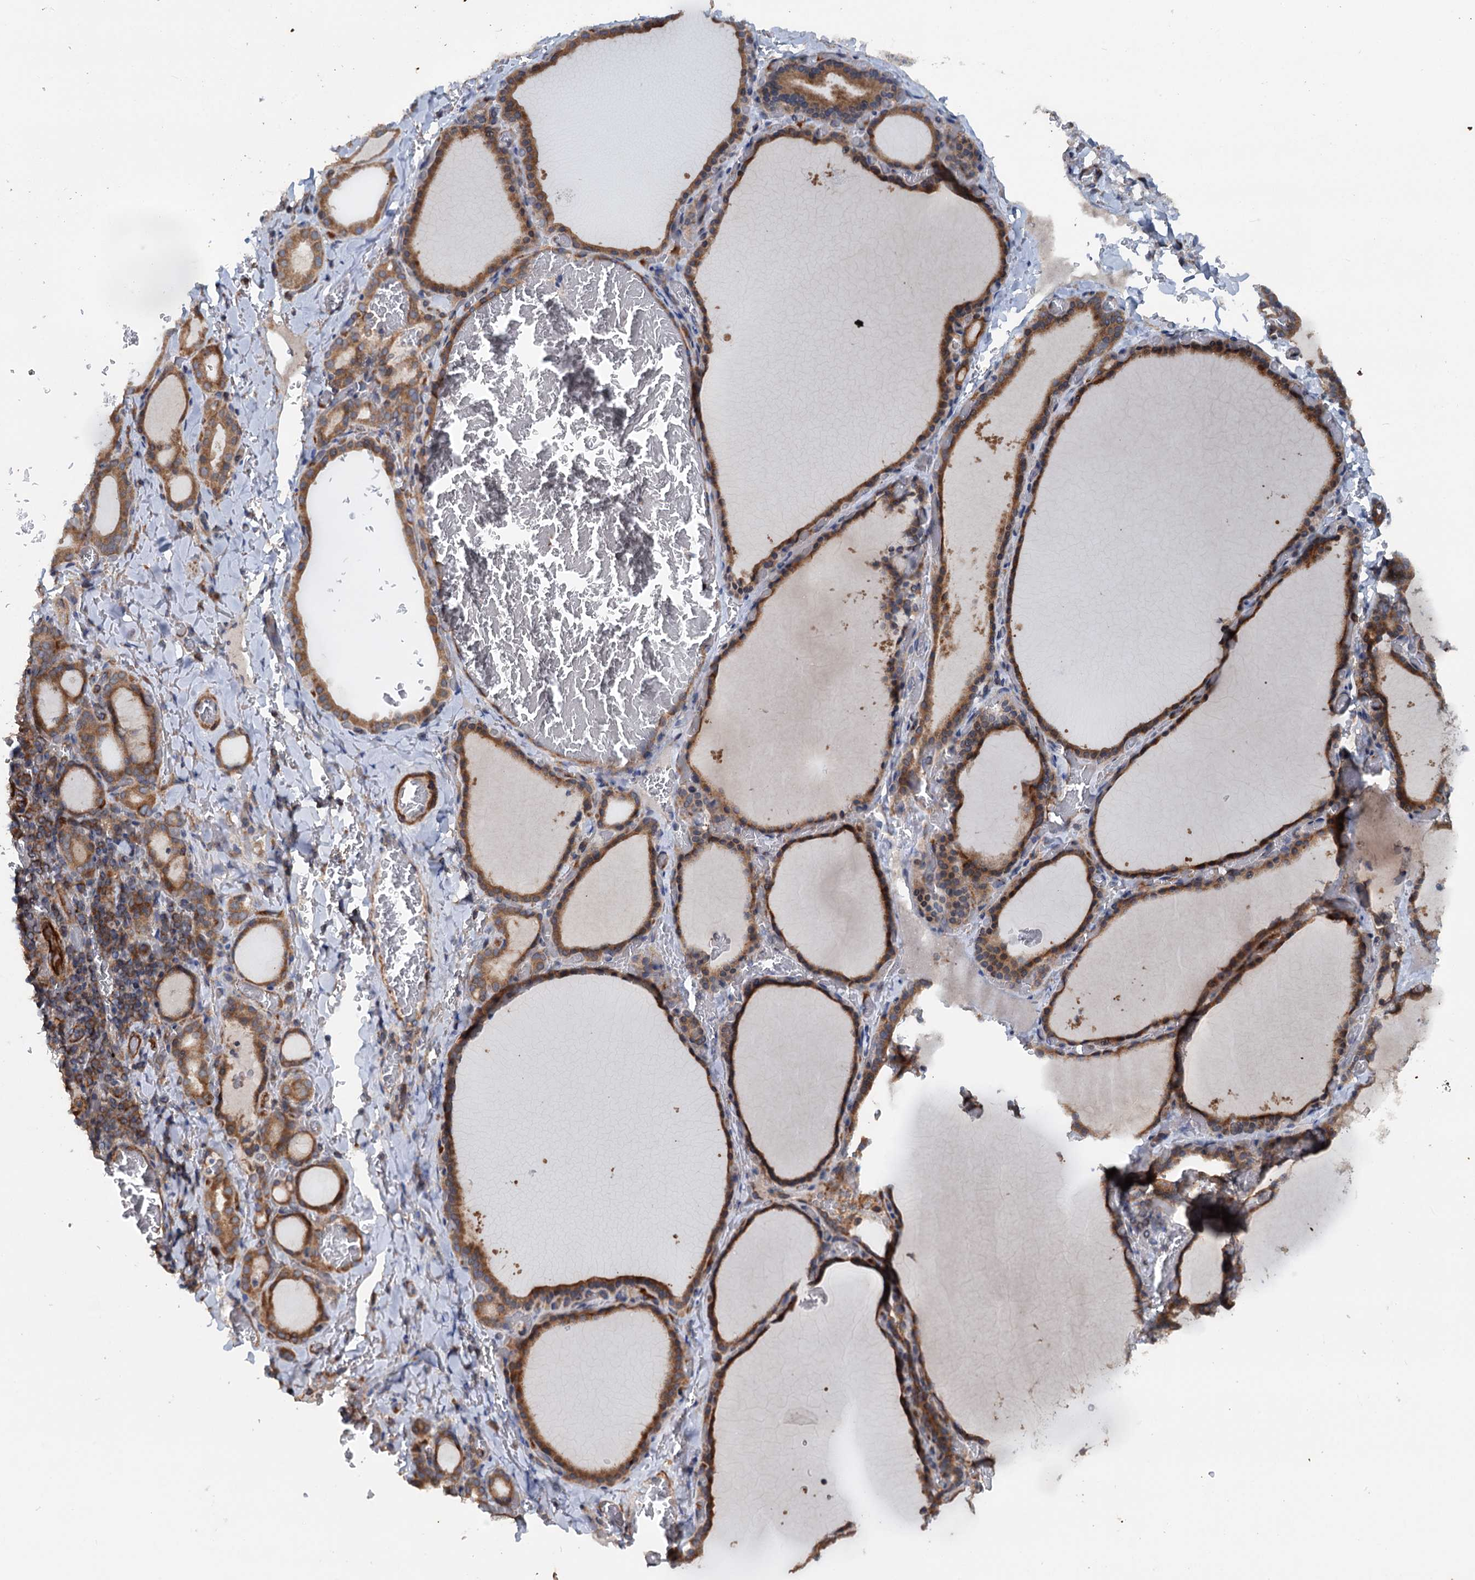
{"staining": {"intensity": "moderate", "quantity": ">75%", "location": "cytoplasmic/membranous"}, "tissue": "thyroid gland", "cell_type": "Glandular cells", "image_type": "normal", "snomed": [{"axis": "morphology", "description": "Normal tissue, NOS"}, {"axis": "topography", "description": "Thyroid gland"}], "caption": "Immunohistochemical staining of benign human thyroid gland exhibits >75% levels of moderate cytoplasmic/membranous protein staining in about >75% of glandular cells. (DAB (3,3'-diaminobenzidine) IHC with brightfield microscopy, high magnification).", "gene": "TEDC1", "patient": {"sex": "female", "age": 39}}